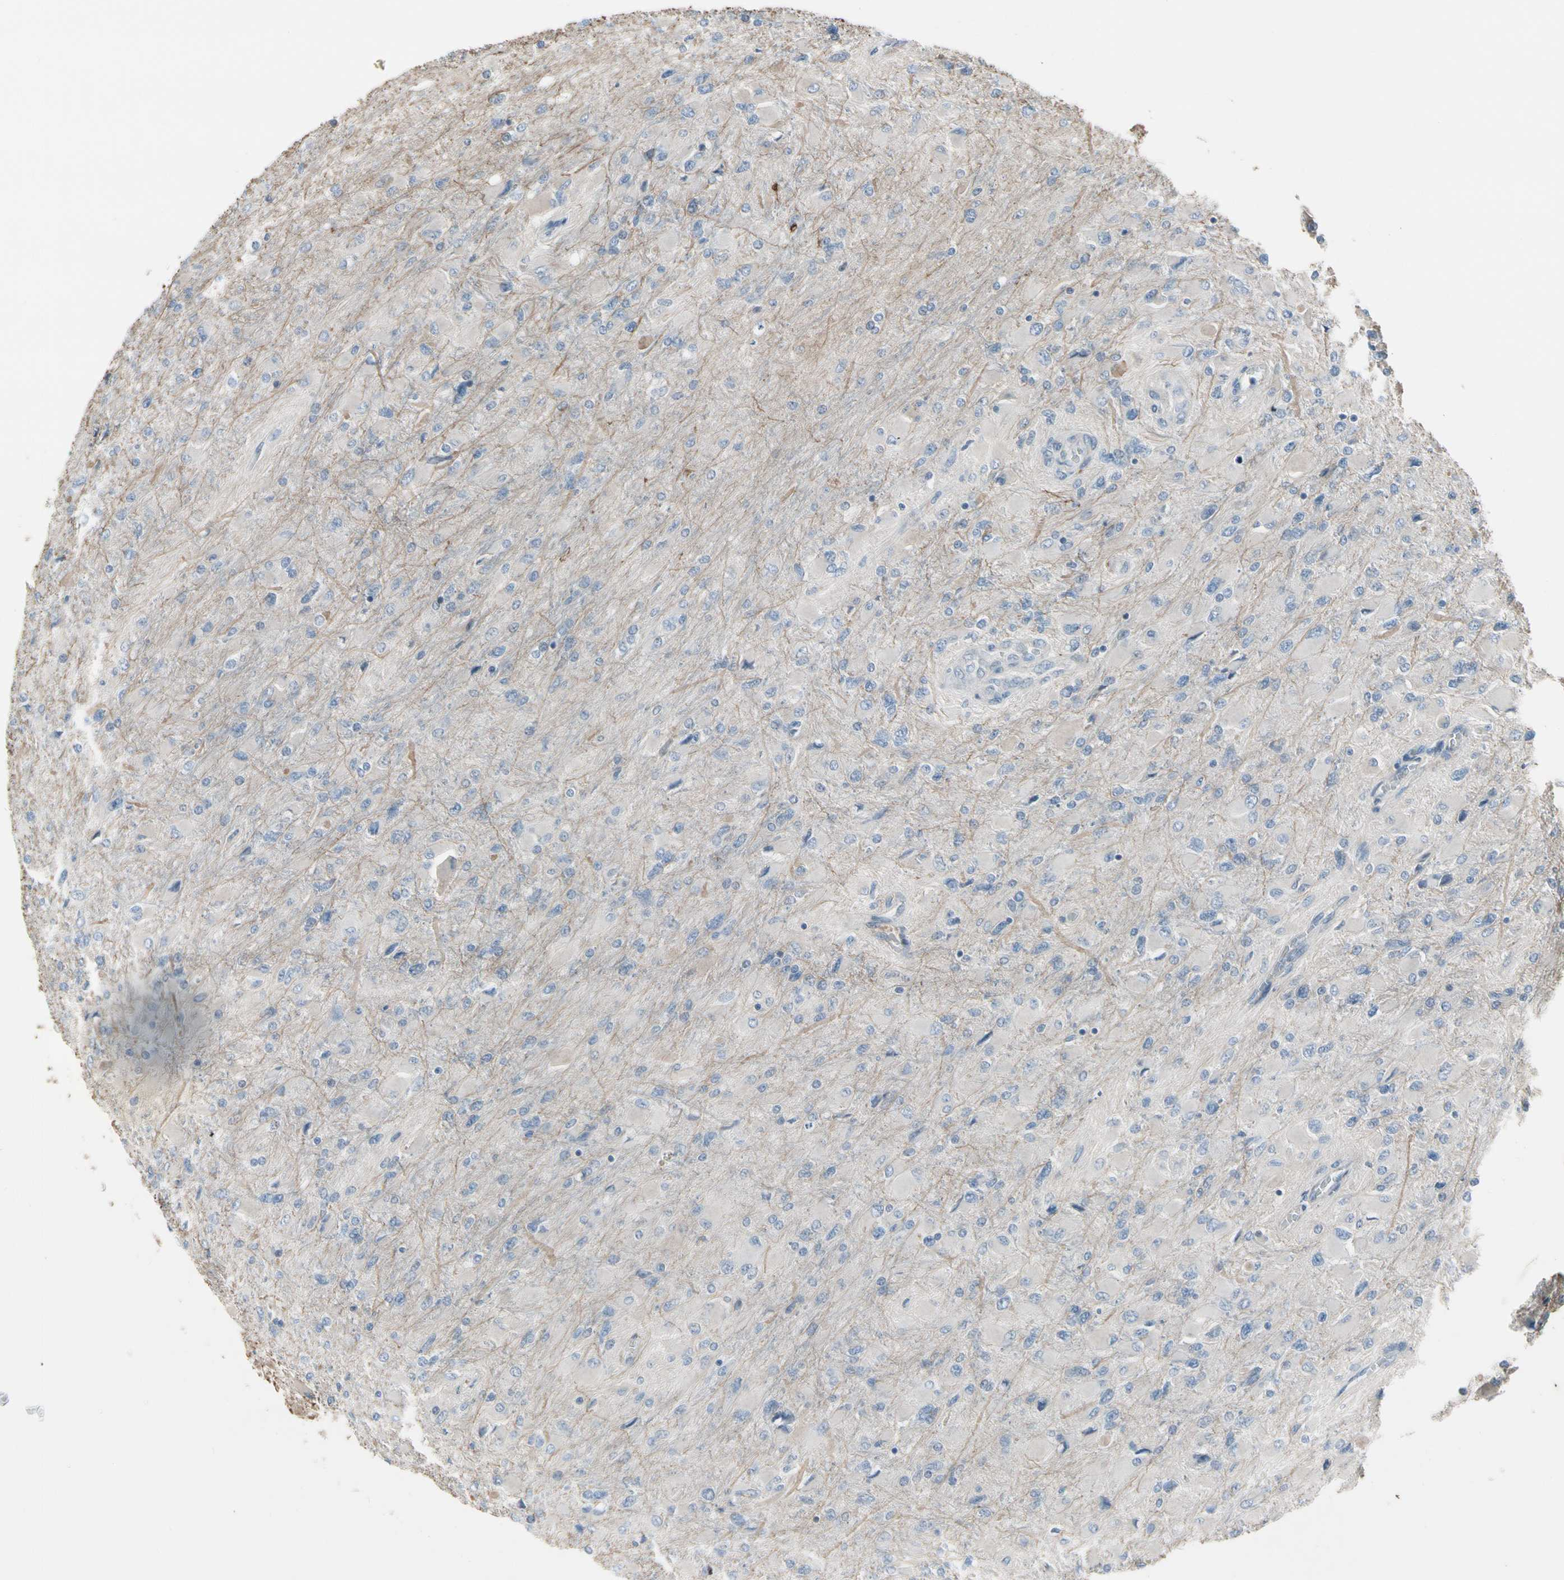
{"staining": {"intensity": "negative", "quantity": "none", "location": "none"}, "tissue": "glioma", "cell_type": "Tumor cells", "image_type": "cancer", "snomed": [{"axis": "morphology", "description": "Glioma, malignant, High grade"}, {"axis": "topography", "description": "Cerebral cortex"}], "caption": "There is no significant positivity in tumor cells of glioma. The staining is performed using DAB (3,3'-diaminobenzidine) brown chromogen with nuclei counter-stained in using hematoxylin.", "gene": "PIGR", "patient": {"sex": "female", "age": 36}}